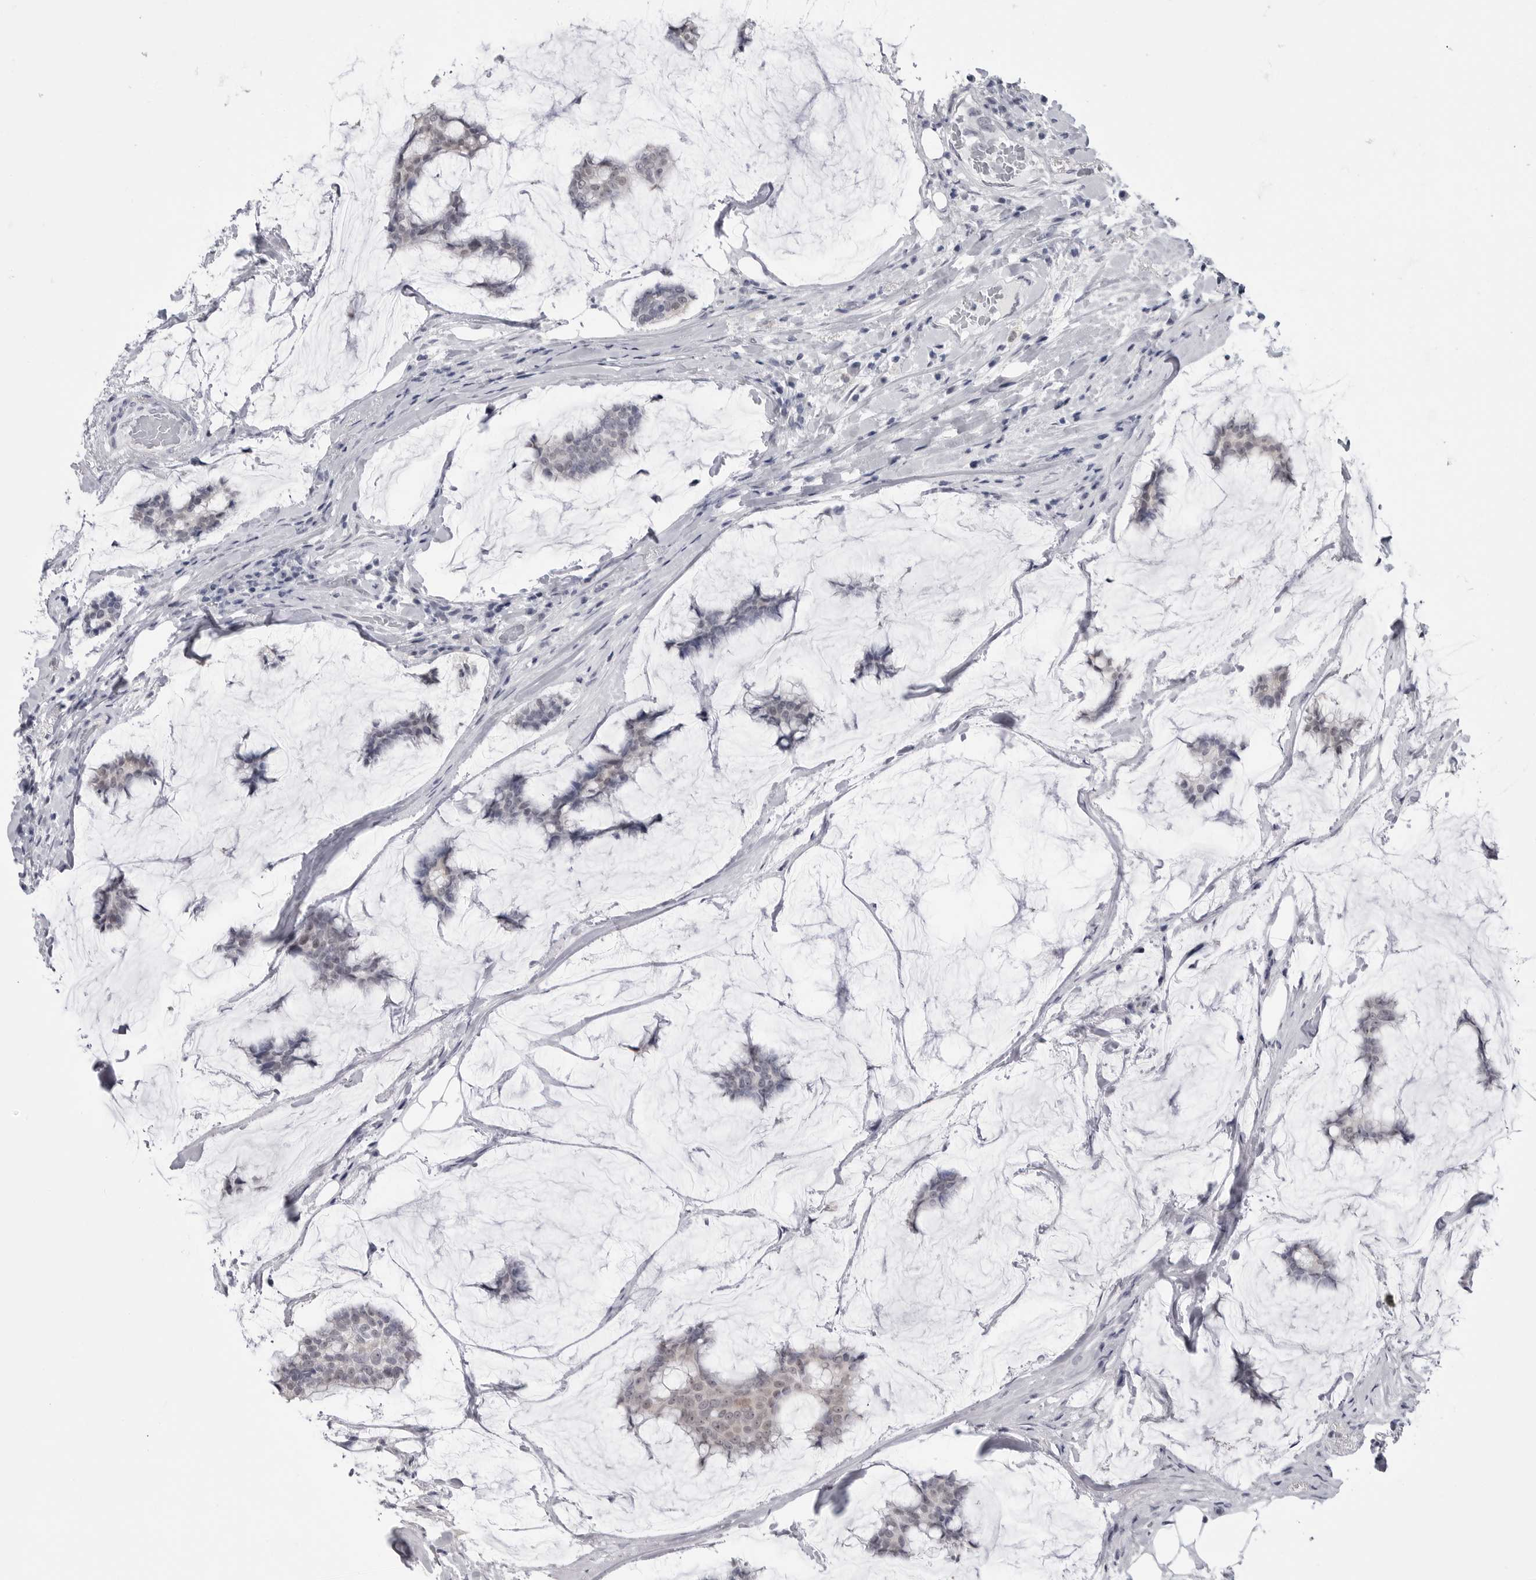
{"staining": {"intensity": "negative", "quantity": "none", "location": "none"}, "tissue": "breast cancer", "cell_type": "Tumor cells", "image_type": "cancer", "snomed": [{"axis": "morphology", "description": "Duct carcinoma"}, {"axis": "topography", "description": "Breast"}], "caption": "Immunohistochemistry (IHC) image of neoplastic tissue: intraductal carcinoma (breast) stained with DAB exhibits no significant protein expression in tumor cells.", "gene": "PNPO", "patient": {"sex": "female", "age": 93}}